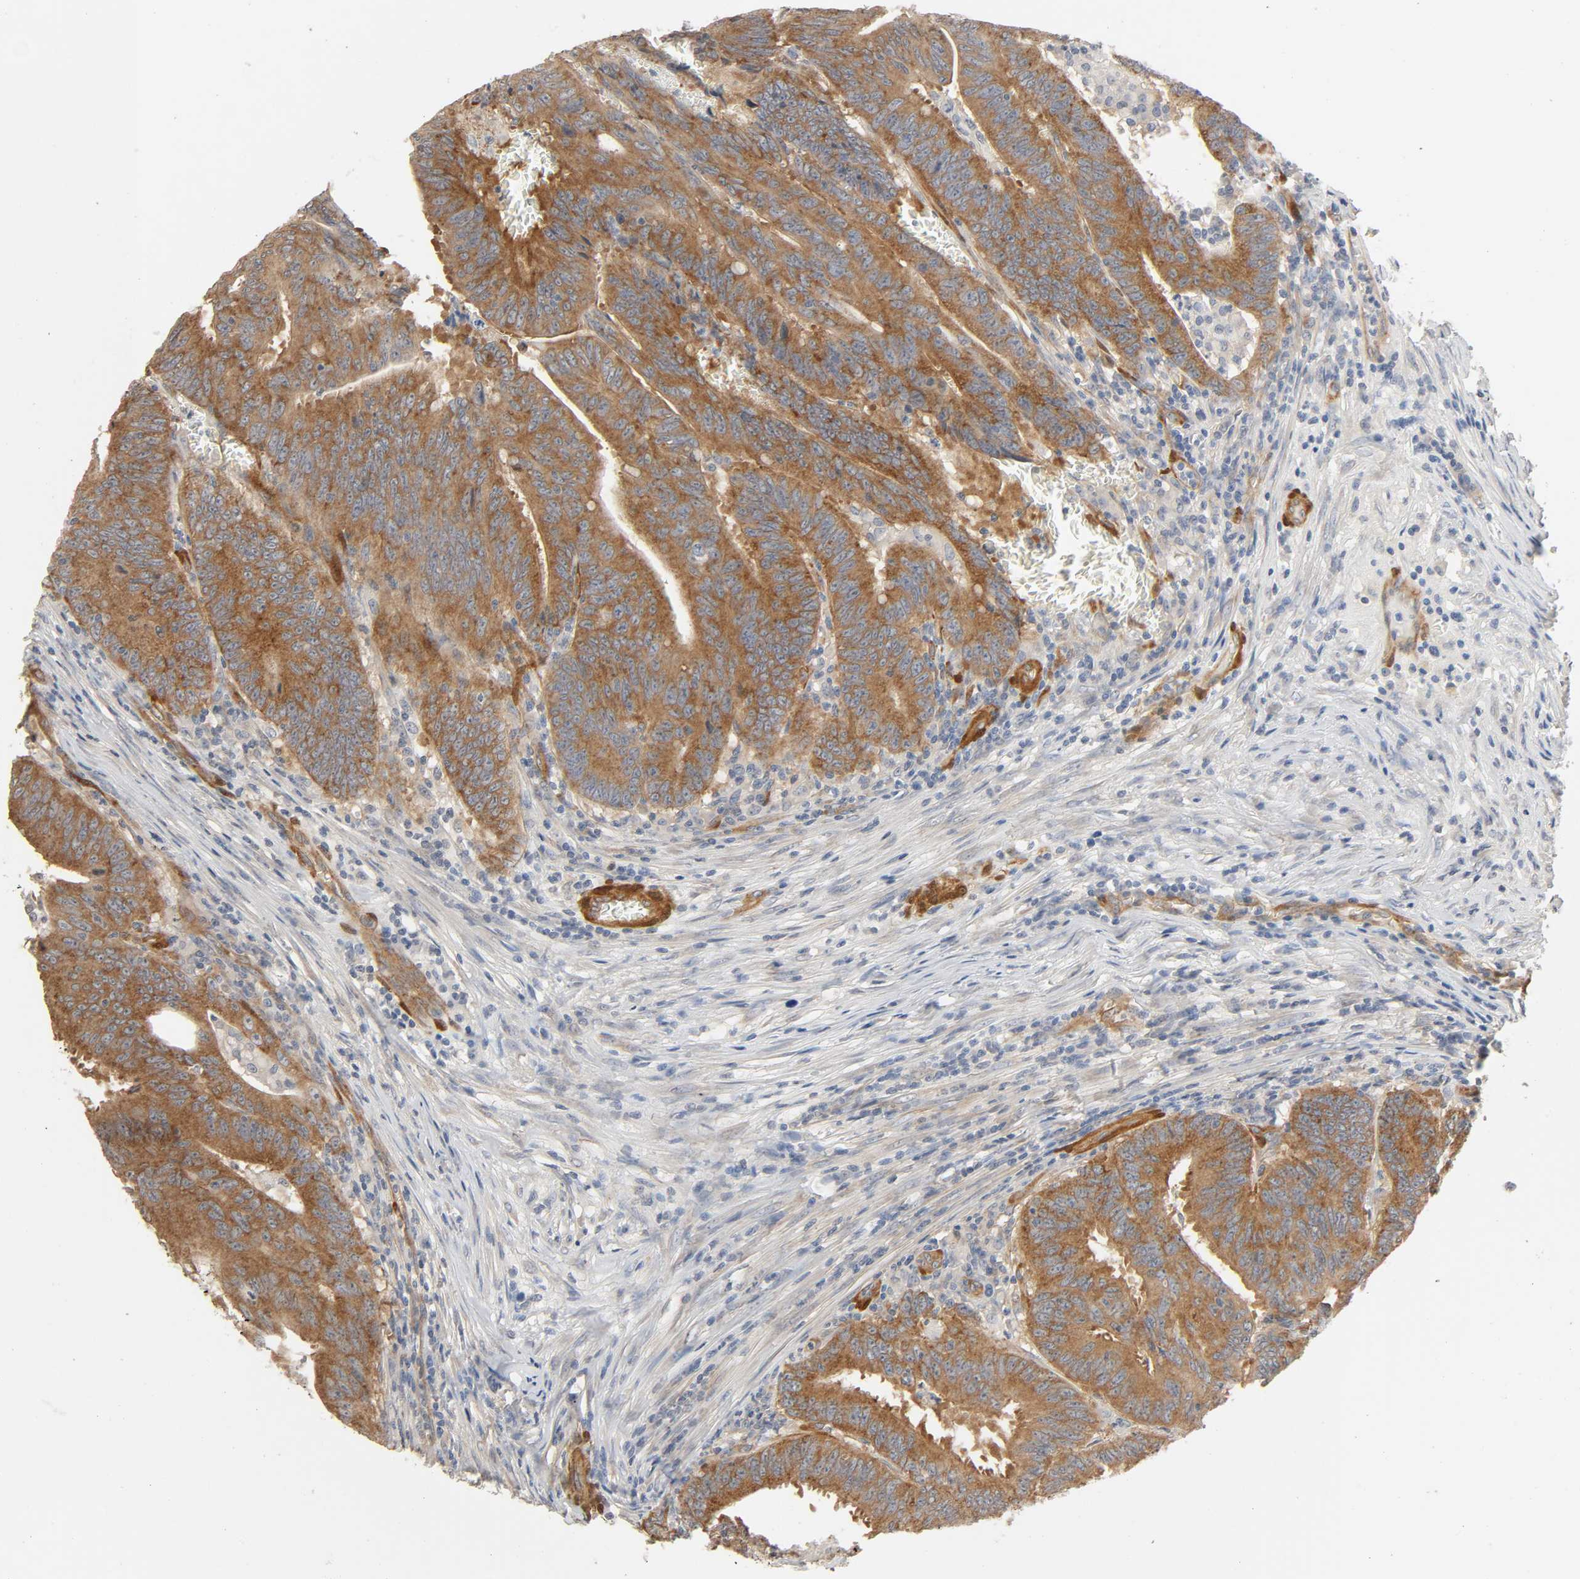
{"staining": {"intensity": "moderate", "quantity": ">75%", "location": "cytoplasmic/membranous"}, "tissue": "colorectal cancer", "cell_type": "Tumor cells", "image_type": "cancer", "snomed": [{"axis": "morphology", "description": "Adenocarcinoma, NOS"}, {"axis": "topography", "description": "Colon"}], "caption": "IHC image of human adenocarcinoma (colorectal) stained for a protein (brown), which exhibits medium levels of moderate cytoplasmic/membranous positivity in approximately >75% of tumor cells.", "gene": "PTK2", "patient": {"sex": "male", "age": 45}}